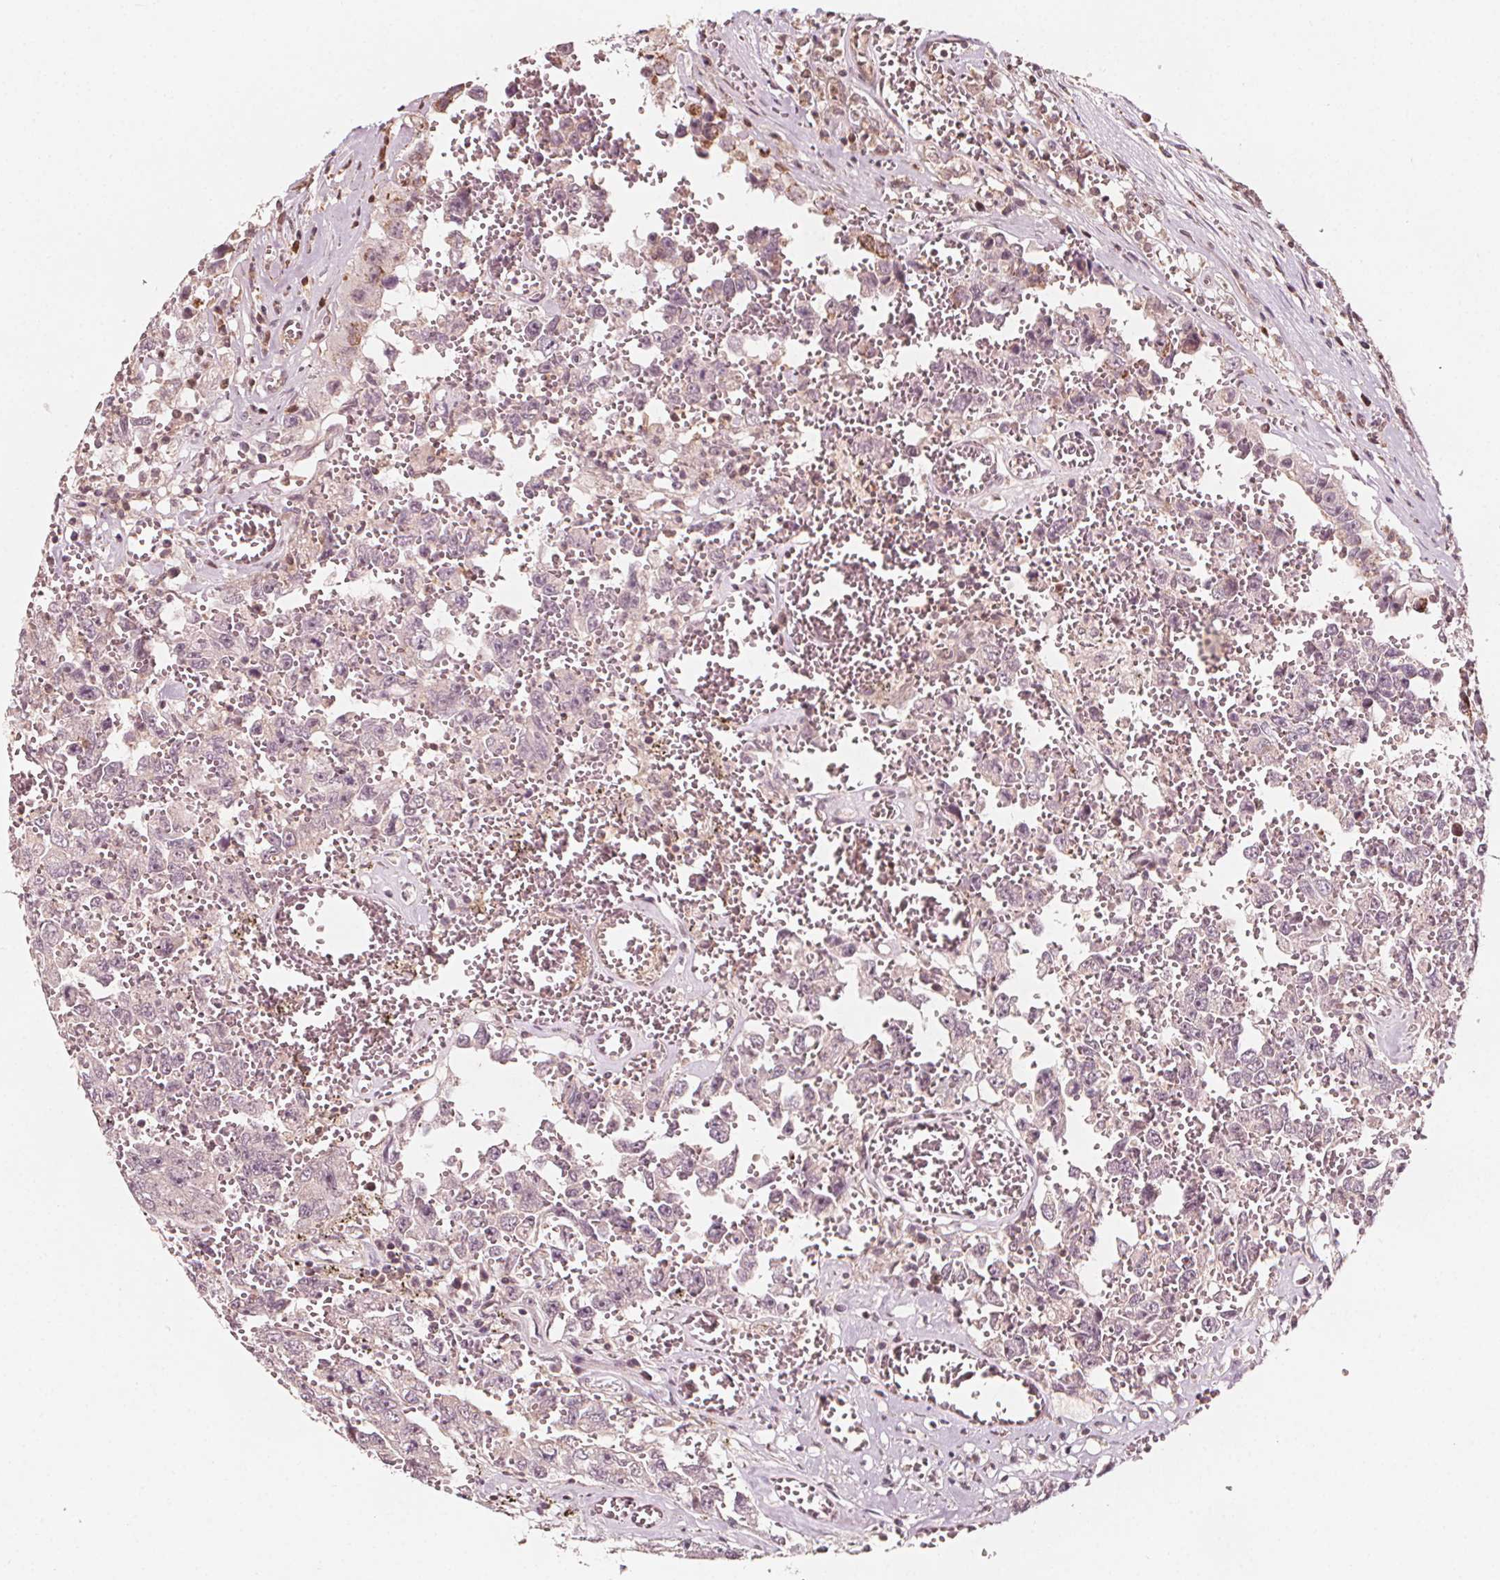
{"staining": {"intensity": "moderate", "quantity": "25%-75%", "location": "cytoplasmic/membranous"}, "tissue": "testis cancer", "cell_type": "Tumor cells", "image_type": "cancer", "snomed": [{"axis": "morphology", "description": "Carcinoma, Embryonal, NOS"}, {"axis": "topography", "description": "Testis"}], "caption": "High-magnification brightfield microscopy of embryonal carcinoma (testis) stained with DAB (brown) and counterstained with hematoxylin (blue). tumor cells exhibit moderate cytoplasmic/membranous positivity is appreciated in approximately25%-75% of cells.", "gene": "AIP", "patient": {"sex": "male", "age": 36}}